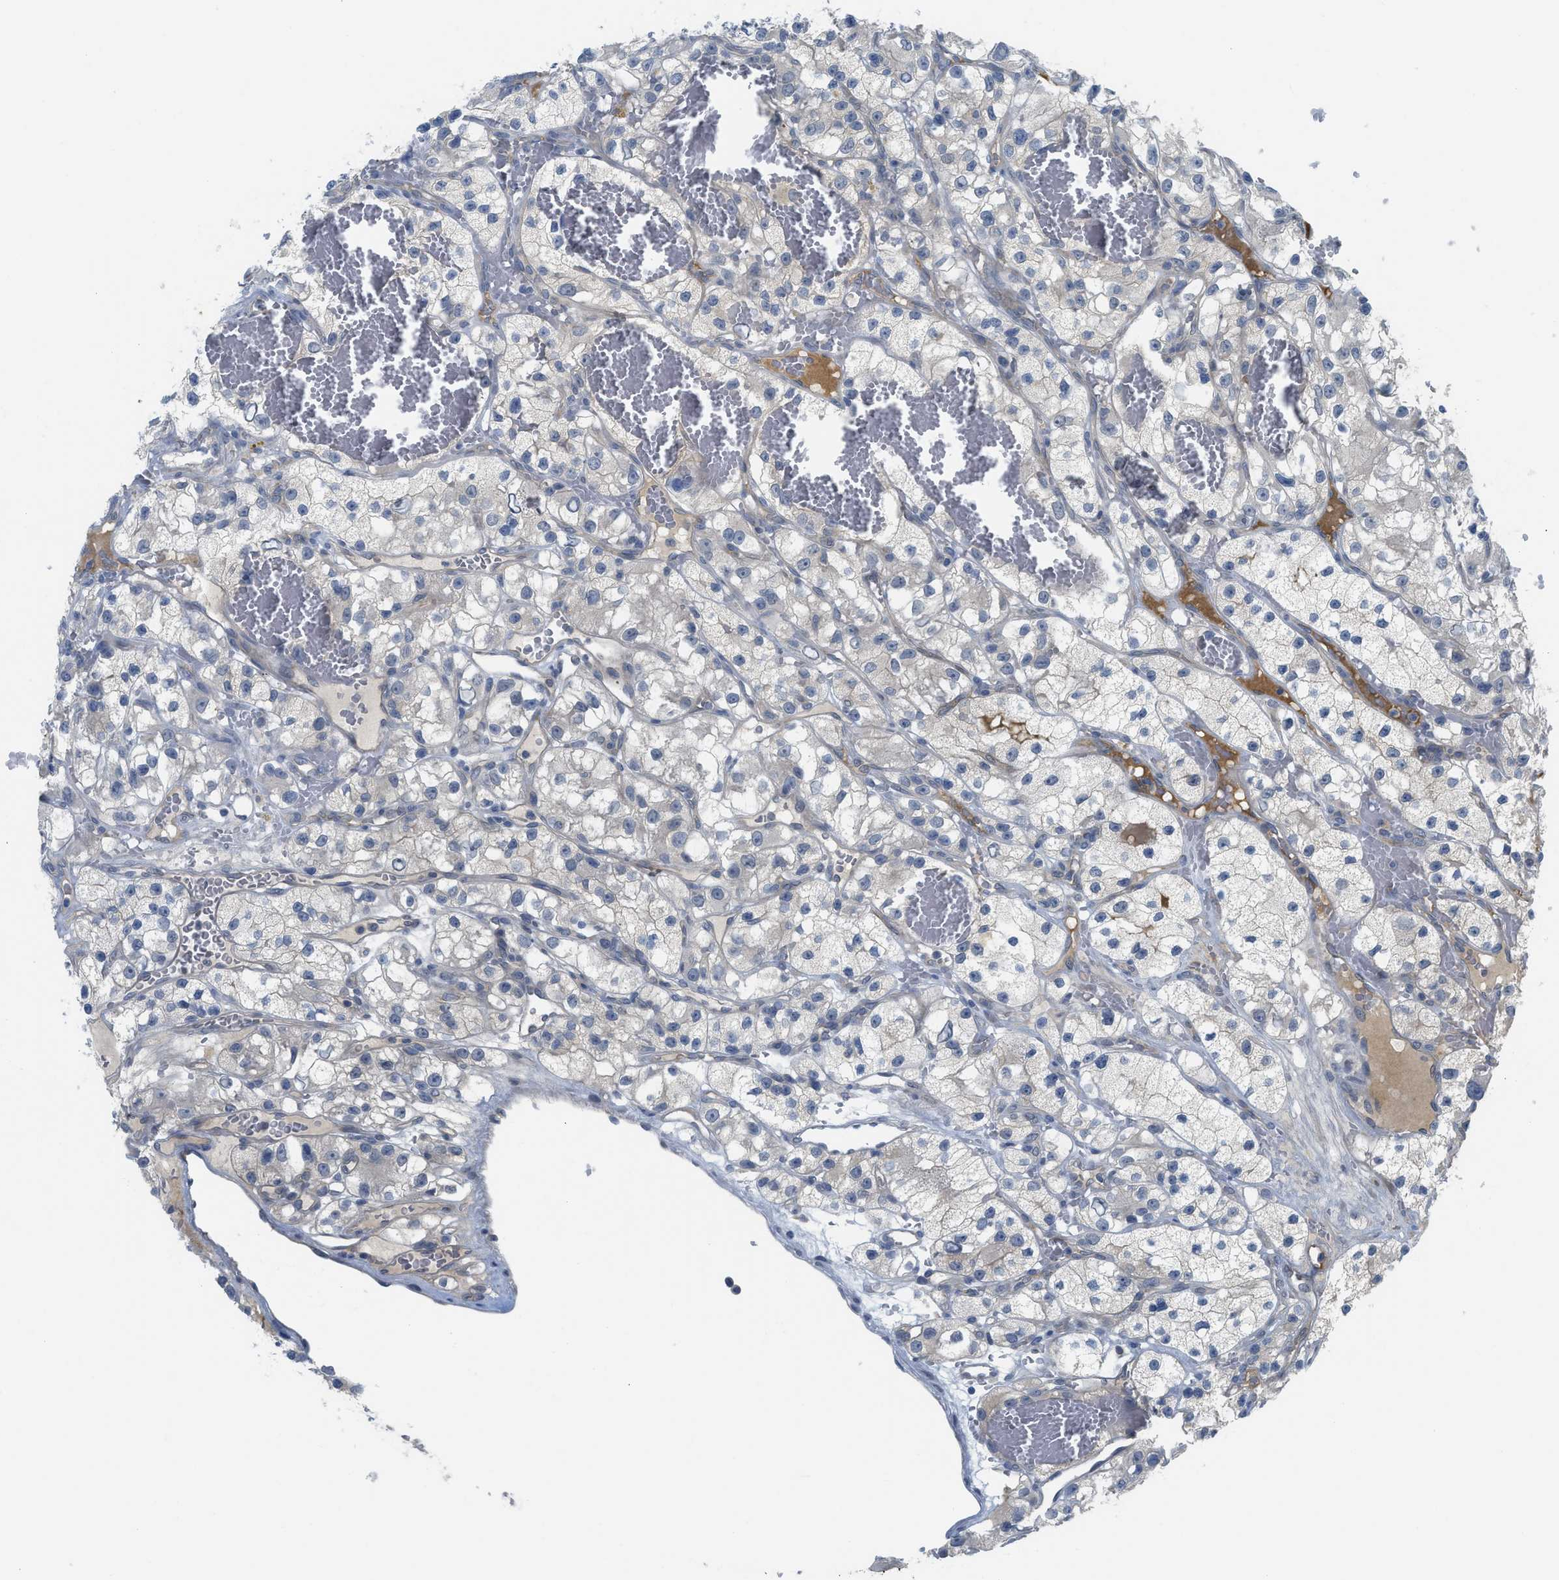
{"staining": {"intensity": "negative", "quantity": "none", "location": "none"}, "tissue": "renal cancer", "cell_type": "Tumor cells", "image_type": "cancer", "snomed": [{"axis": "morphology", "description": "Adenocarcinoma, NOS"}, {"axis": "topography", "description": "Kidney"}], "caption": "DAB immunohistochemical staining of human renal cancer displays no significant staining in tumor cells. (DAB immunohistochemistry (IHC), high magnification).", "gene": "TNFAIP1", "patient": {"sex": "female", "age": 57}}